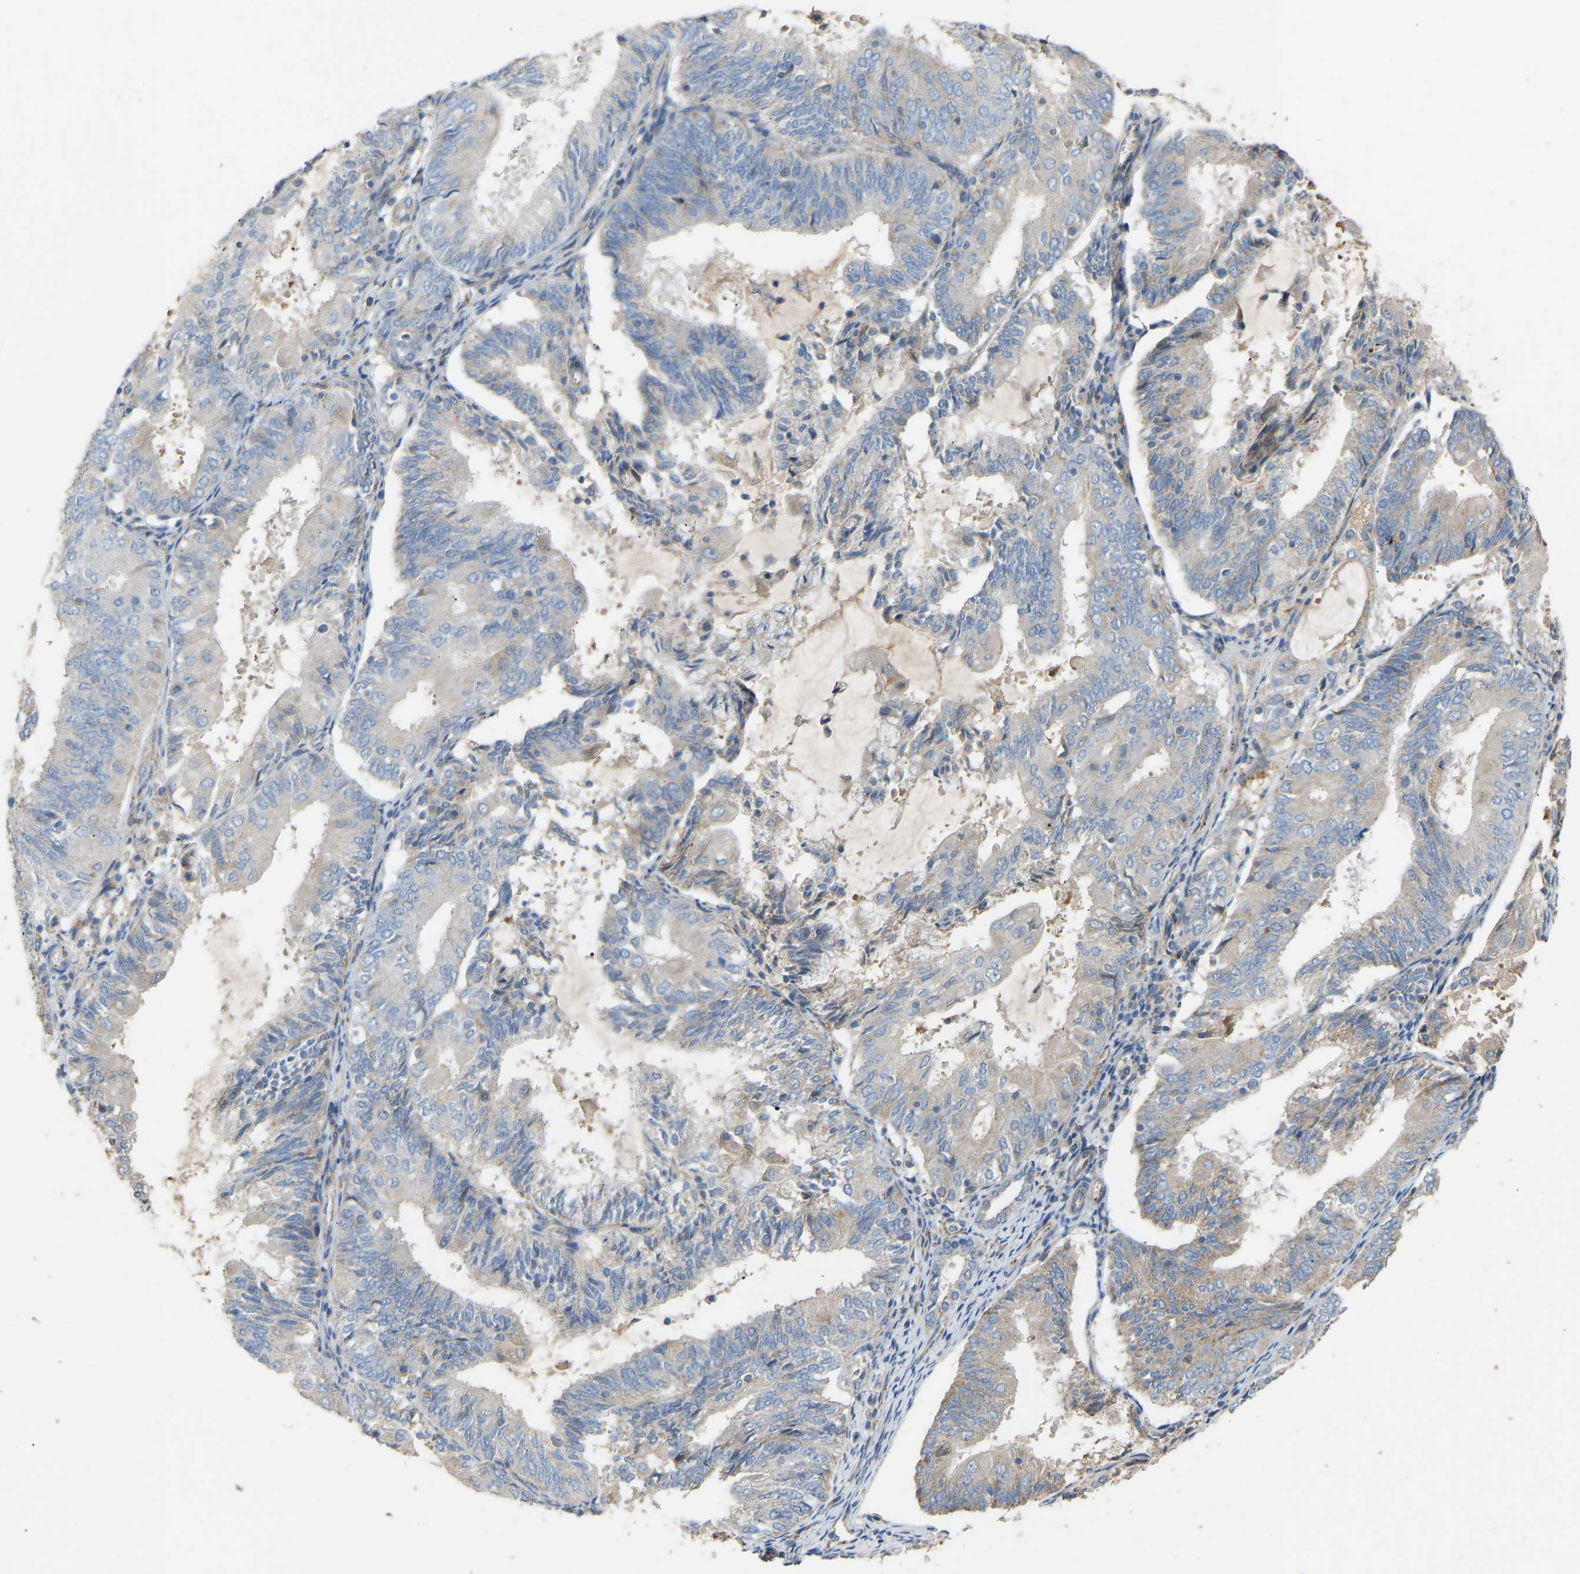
{"staining": {"intensity": "weak", "quantity": "<25%", "location": "cytoplasmic/membranous"}, "tissue": "endometrial cancer", "cell_type": "Tumor cells", "image_type": "cancer", "snomed": [{"axis": "morphology", "description": "Adenocarcinoma, NOS"}, {"axis": "topography", "description": "Endometrium"}], "caption": "Immunohistochemistry (IHC) micrograph of adenocarcinoma (endometrial) stained for a protein (brown), which displays no staining in tumor cells.", "gene": "RGP1", "patient": {"sex": "female", "age": 81}}